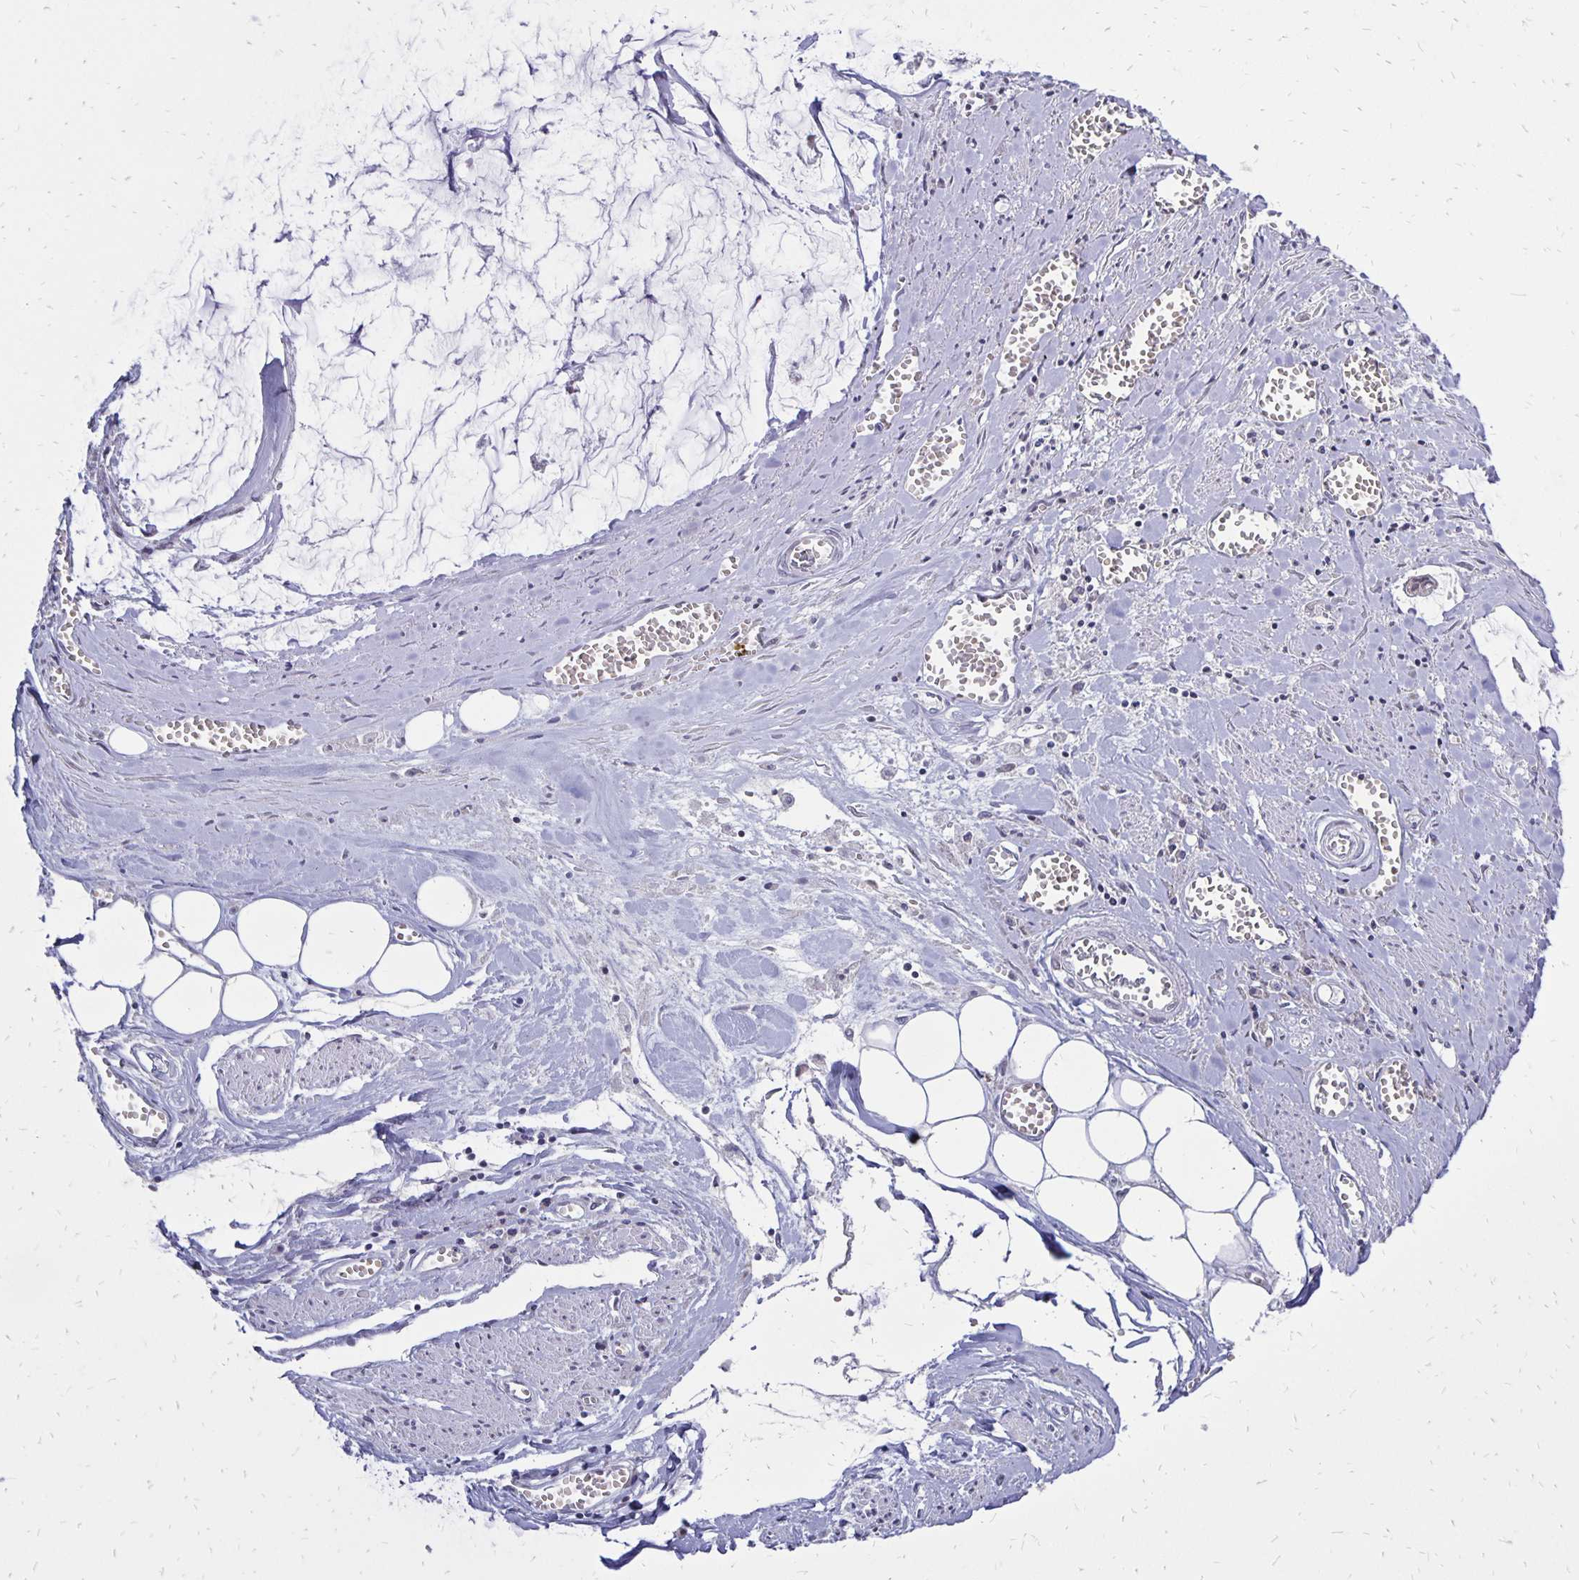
{"staining": {"intensity": "negative", "quantity": "none", "location": "none"}, "tissue": "ovarian cancer", "cell_type": "Tumor cells", "image_type": "cancer", "snomed": [{"axis": "morphology", "description": "Cystadenocarcinoma, mucinous, NOS"}, {"axis": "topography", "description": "Ovary"}], "caption": "Tumor cells are negative for brown protein staining in ovarian mucinous cystadenocarcinoma.", "gene": "DCK", "patient": {"sex": "female", "age": 90}}